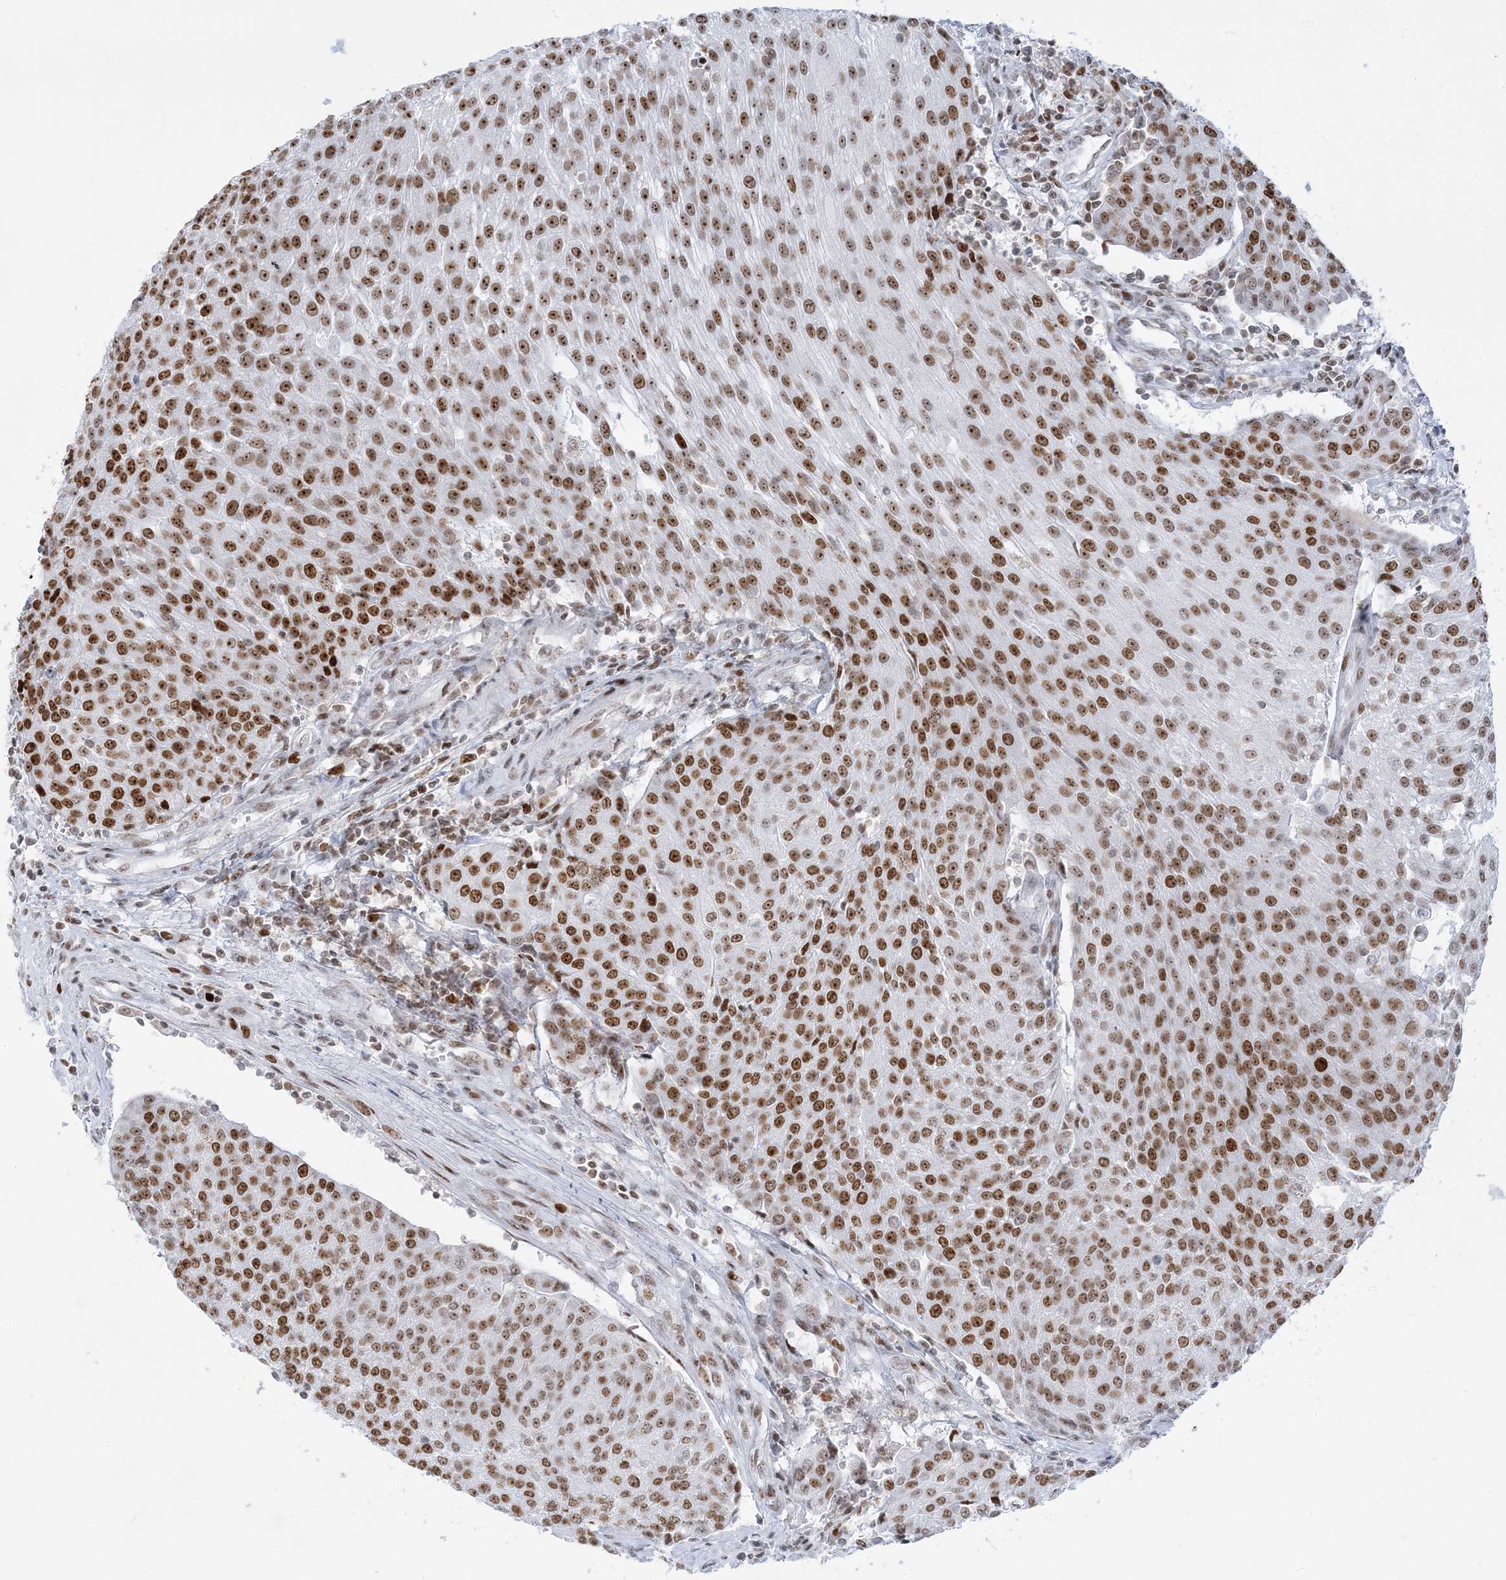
{"staining": {"intensity": "strong", "quantity": ">75%", "location": "nuclear"}, "tissue": "urothelial cancer", "cell_type": "Tumor cells", "image_type": "cancer", "snomed": [{"axis": "morphology", "description": "Urothelial carcinoma, High grade"}, {"axis": "topography", "description": "Urinary bladder"}], "caption": "Immunohistochemical staining of urothelial cancer demonstrates high levels of strong nuclear protein positivity in approximately >75% of tumor cells.", "gene": "DDX21", "patient": {"sex": "female", "age": 85}}